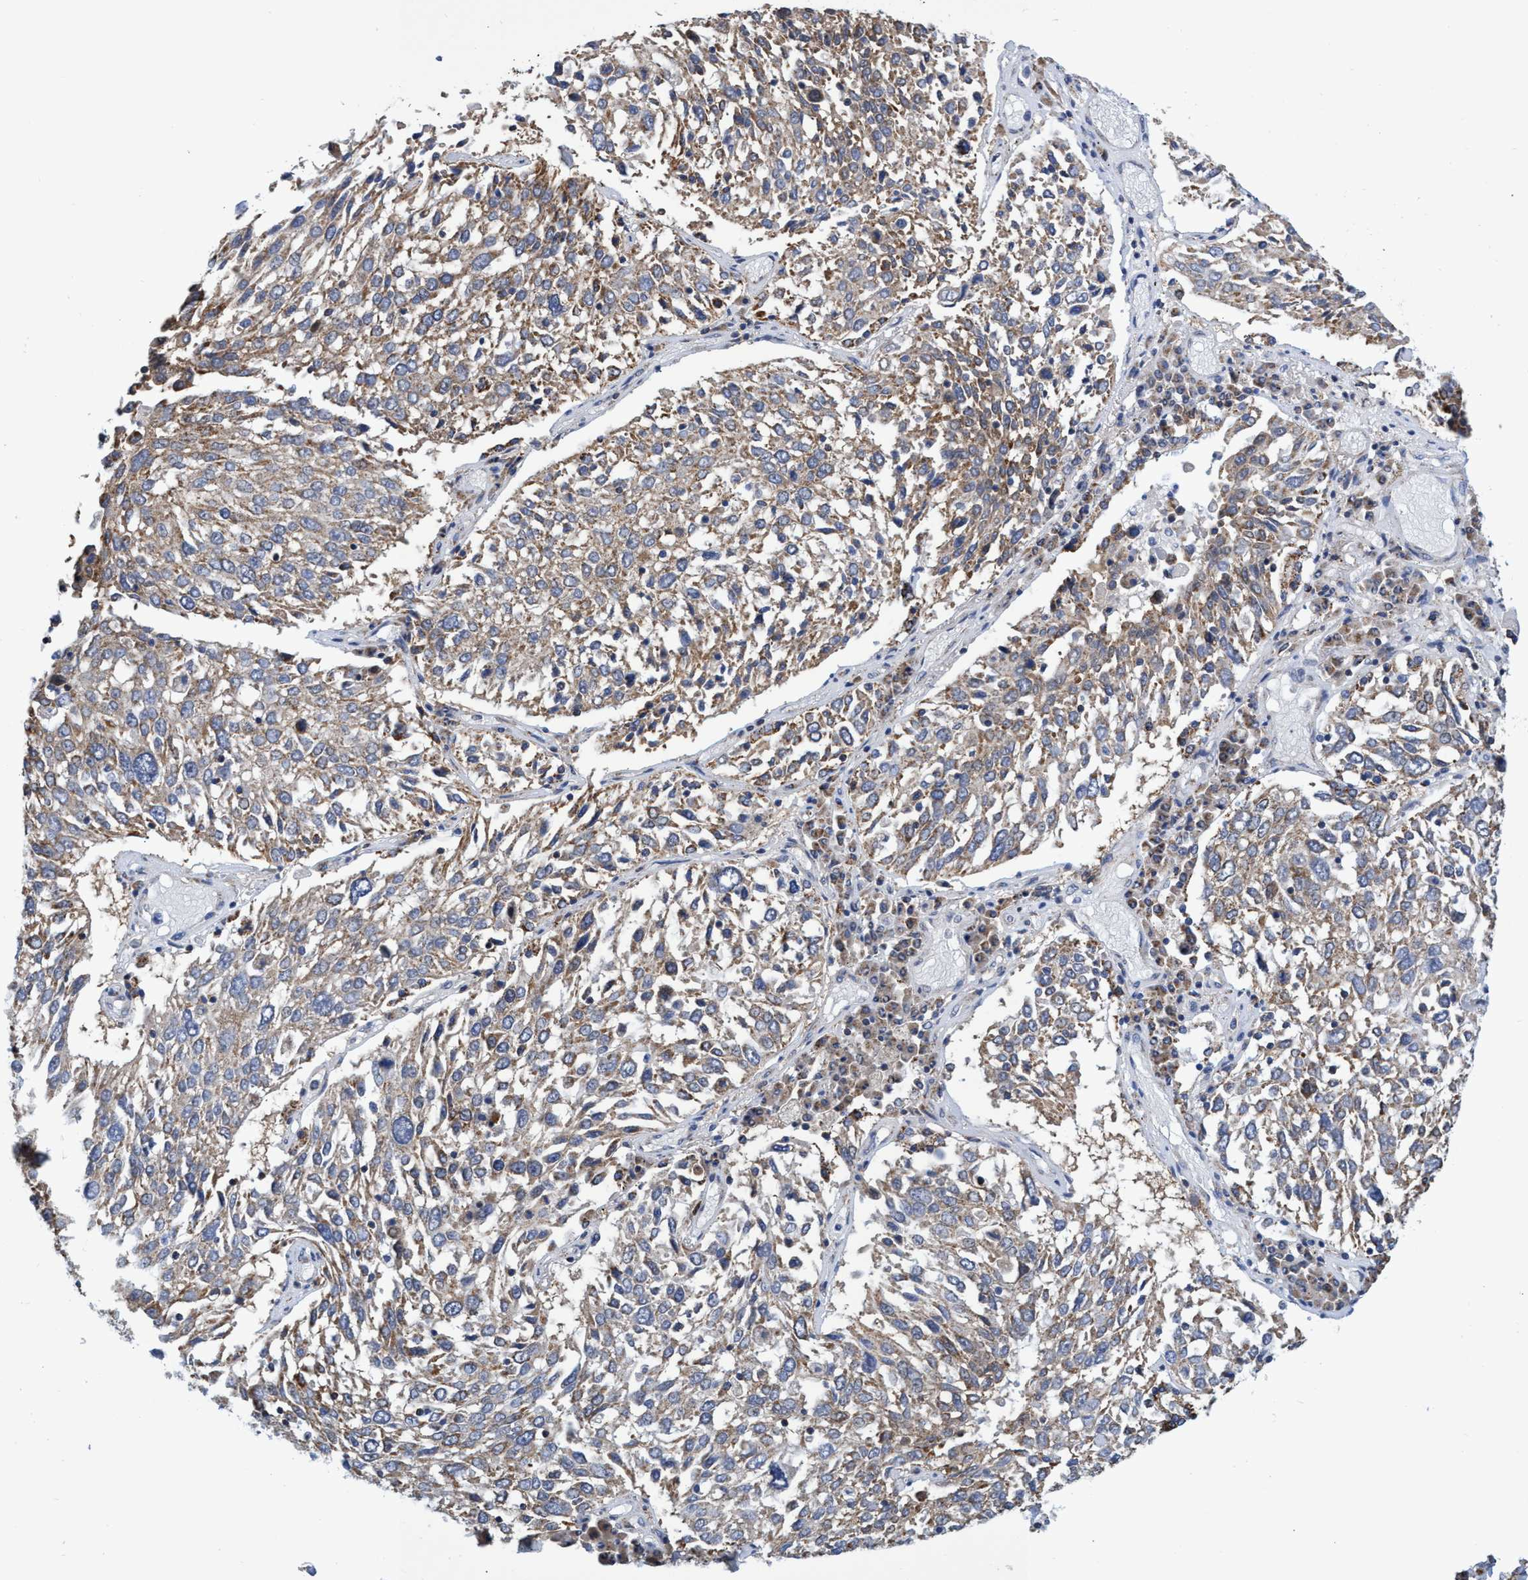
{"staining": {"intensity": "weak", "quantity": ">75%", "location": "cytoplasmic/membranous"}, "tissue": "lung cancer", "cell_type": "Tumor cells", "image_type": "cancer", "snomed": [{"axis": "morphology", "description": "Squamous cell carcinoma, NOS"}, {"axis": "topography", "description": "Lung"}], "caption": "Immunohistochemistry (IHC) image of lung cancer stained for a protein (brown), which shows low levels of weak cytoplasmic/membranous expression in about >75% of tumor cells.", "gene": "CRYZ", "patient": {"sex": "male", "age": 65}}